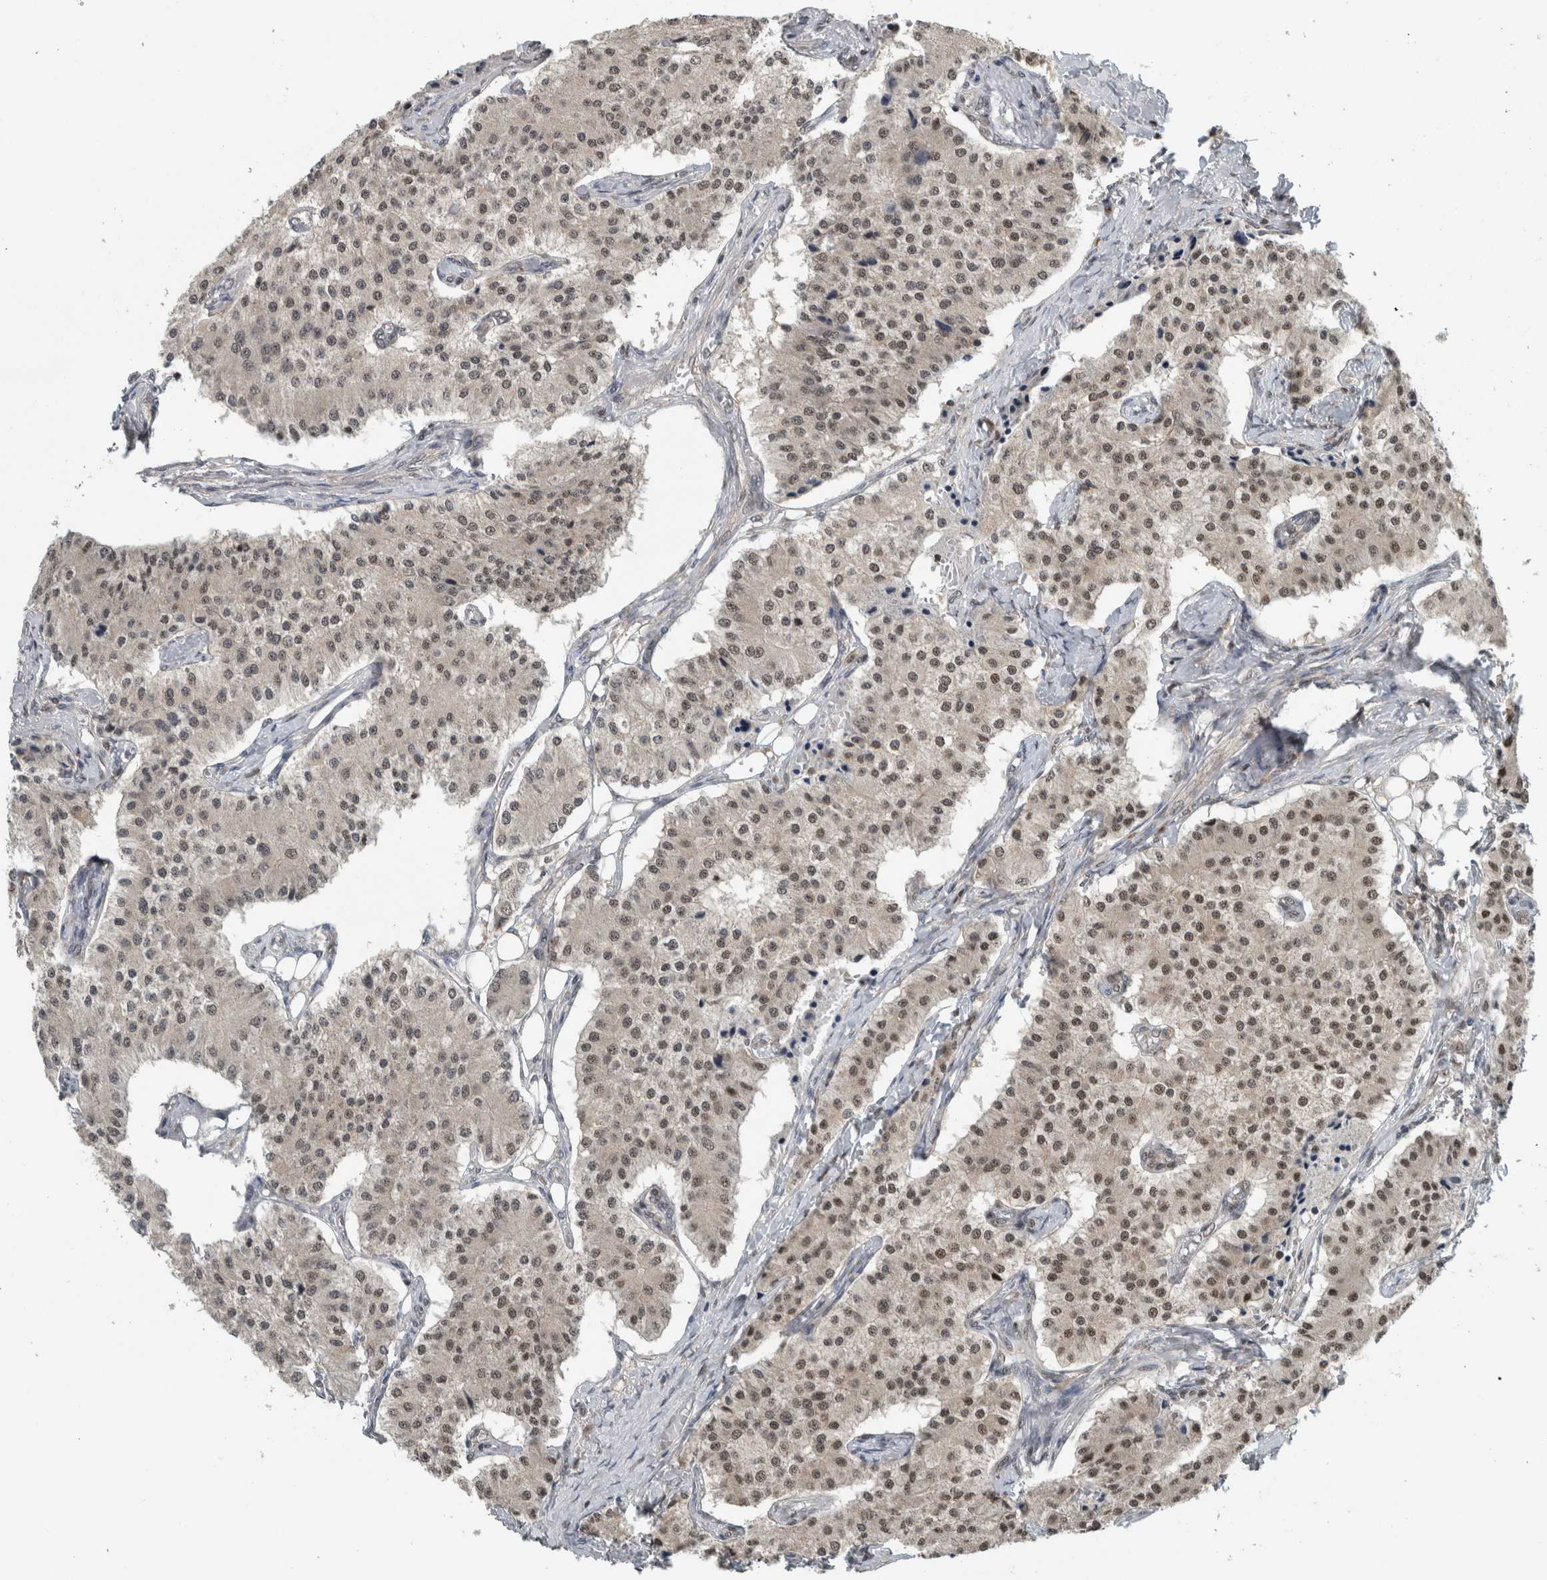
{"staining": {"intensity": "moderate", "quantity": ">75%", "location": "nuclear"}, "tissue": "carcinoid", "cell_type": "Tumor cells", "image_type": "cancer", "snomed": [{"axis": "morphology", "description": "Carcinoid, malignant, NOS"}, {"axis": "topography", "description": "Colon"}], "caption": "Immunohistochemical staining of carcinoid reveals moderate nuclear protein positivity in approximately >75% of tumor cells. Immunohistochemistry stains the protein in brown and the nuclei are stained blue.", "gene": "SPAG7", "patient": {"sex": "female", "age": 52}}